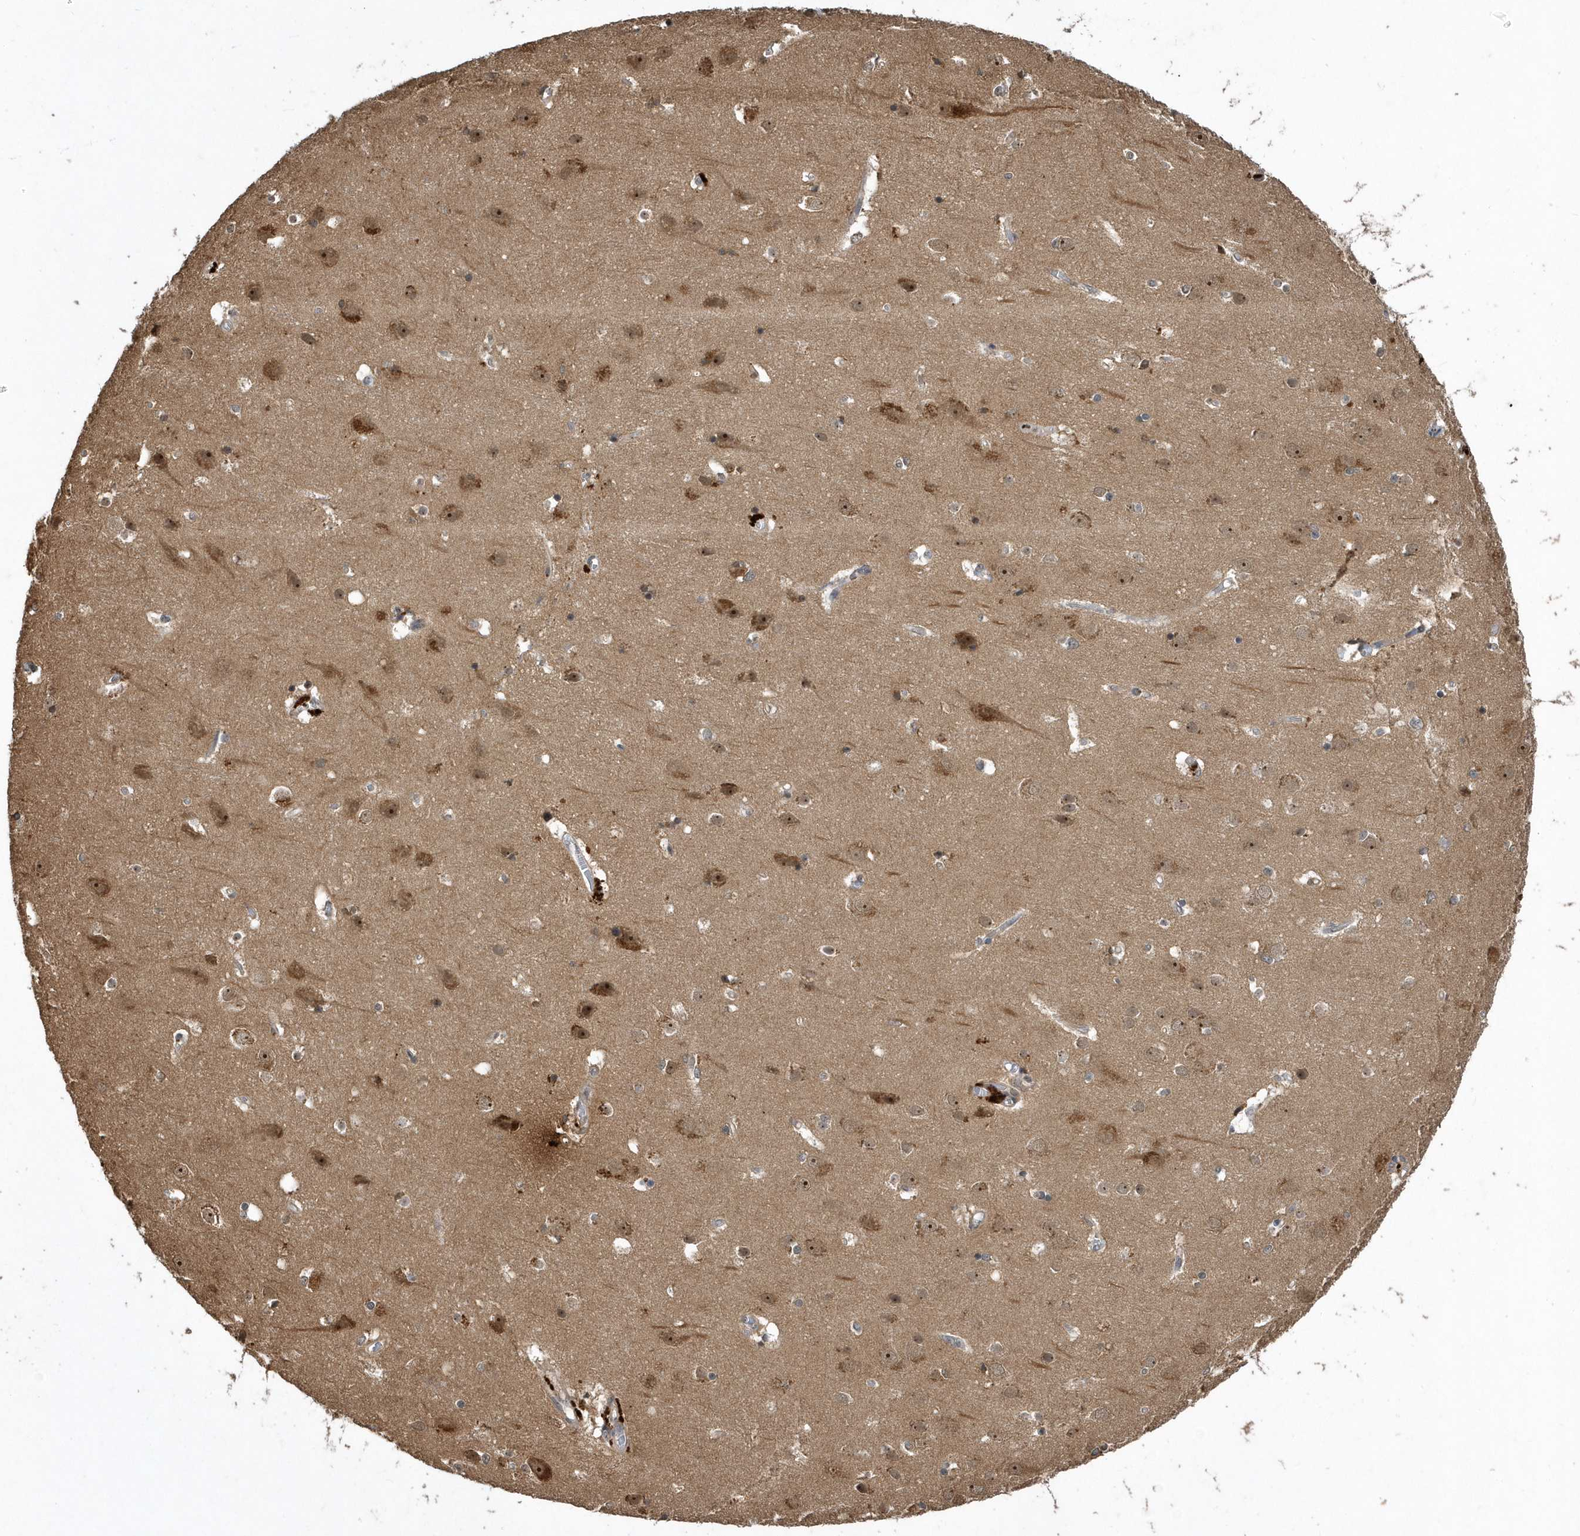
{"staining": {"intensity": "weak", "quantity": "25%-75%", "location": "cytoplasmic/membranous"}, "tissue": "cerebral cortex", "cell_type": "Endothelial cells", "image_type": "normal", "snomed": [{"axis": "morphology", "description": "Normal tissue, NOS"}, {"axis": "topography", "description": "Cerebral cortex"}], "caption": "A micrograph of cerebral cortex stained for a protein exhibits weak cytoplasmic/membranous brown staining in endothelial cells.", "gene": "WASHC5", "patient": {"sex": "male", "age": 54}}